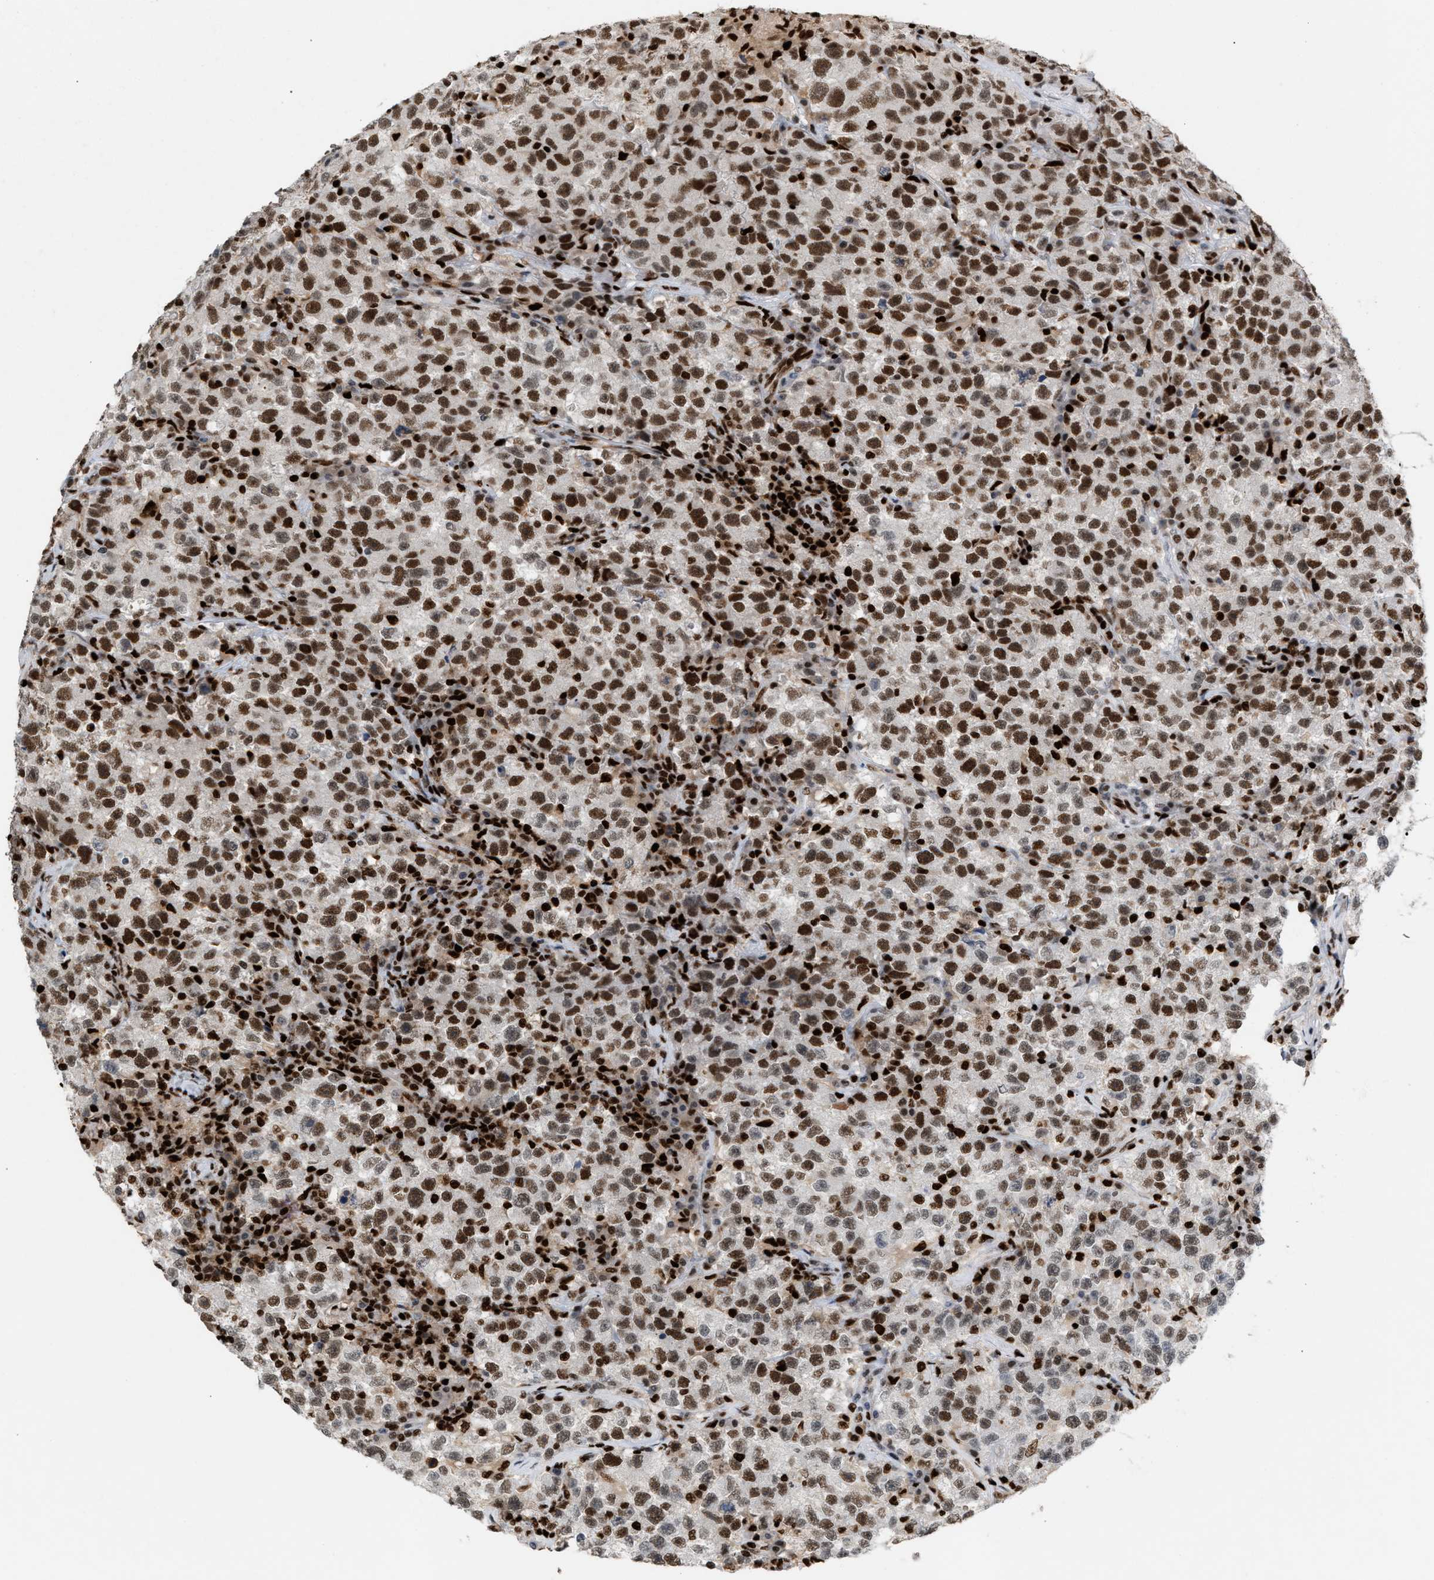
{"staining": {"intensity": "moderate", "quantity": ">75%", "location": "nuclear"}, "tissue": "testis cancer", "cell_type": "Tumor cells", "image_type": "cancer", "snomed": [{"axis": "morphology", "description": "Seminoma, NOS"}, {"axis": "topography", "description": "Testis"}], "caption": "IHC image of testis cancer (seminoma) stained for a protein (brown), which demonstrates medium levels of moderate nuclear positivity in approximately >75% of tumor cells.", "gene": "RNASEK-C17orf49", "patient": {"sex": "male", "age": 22}}